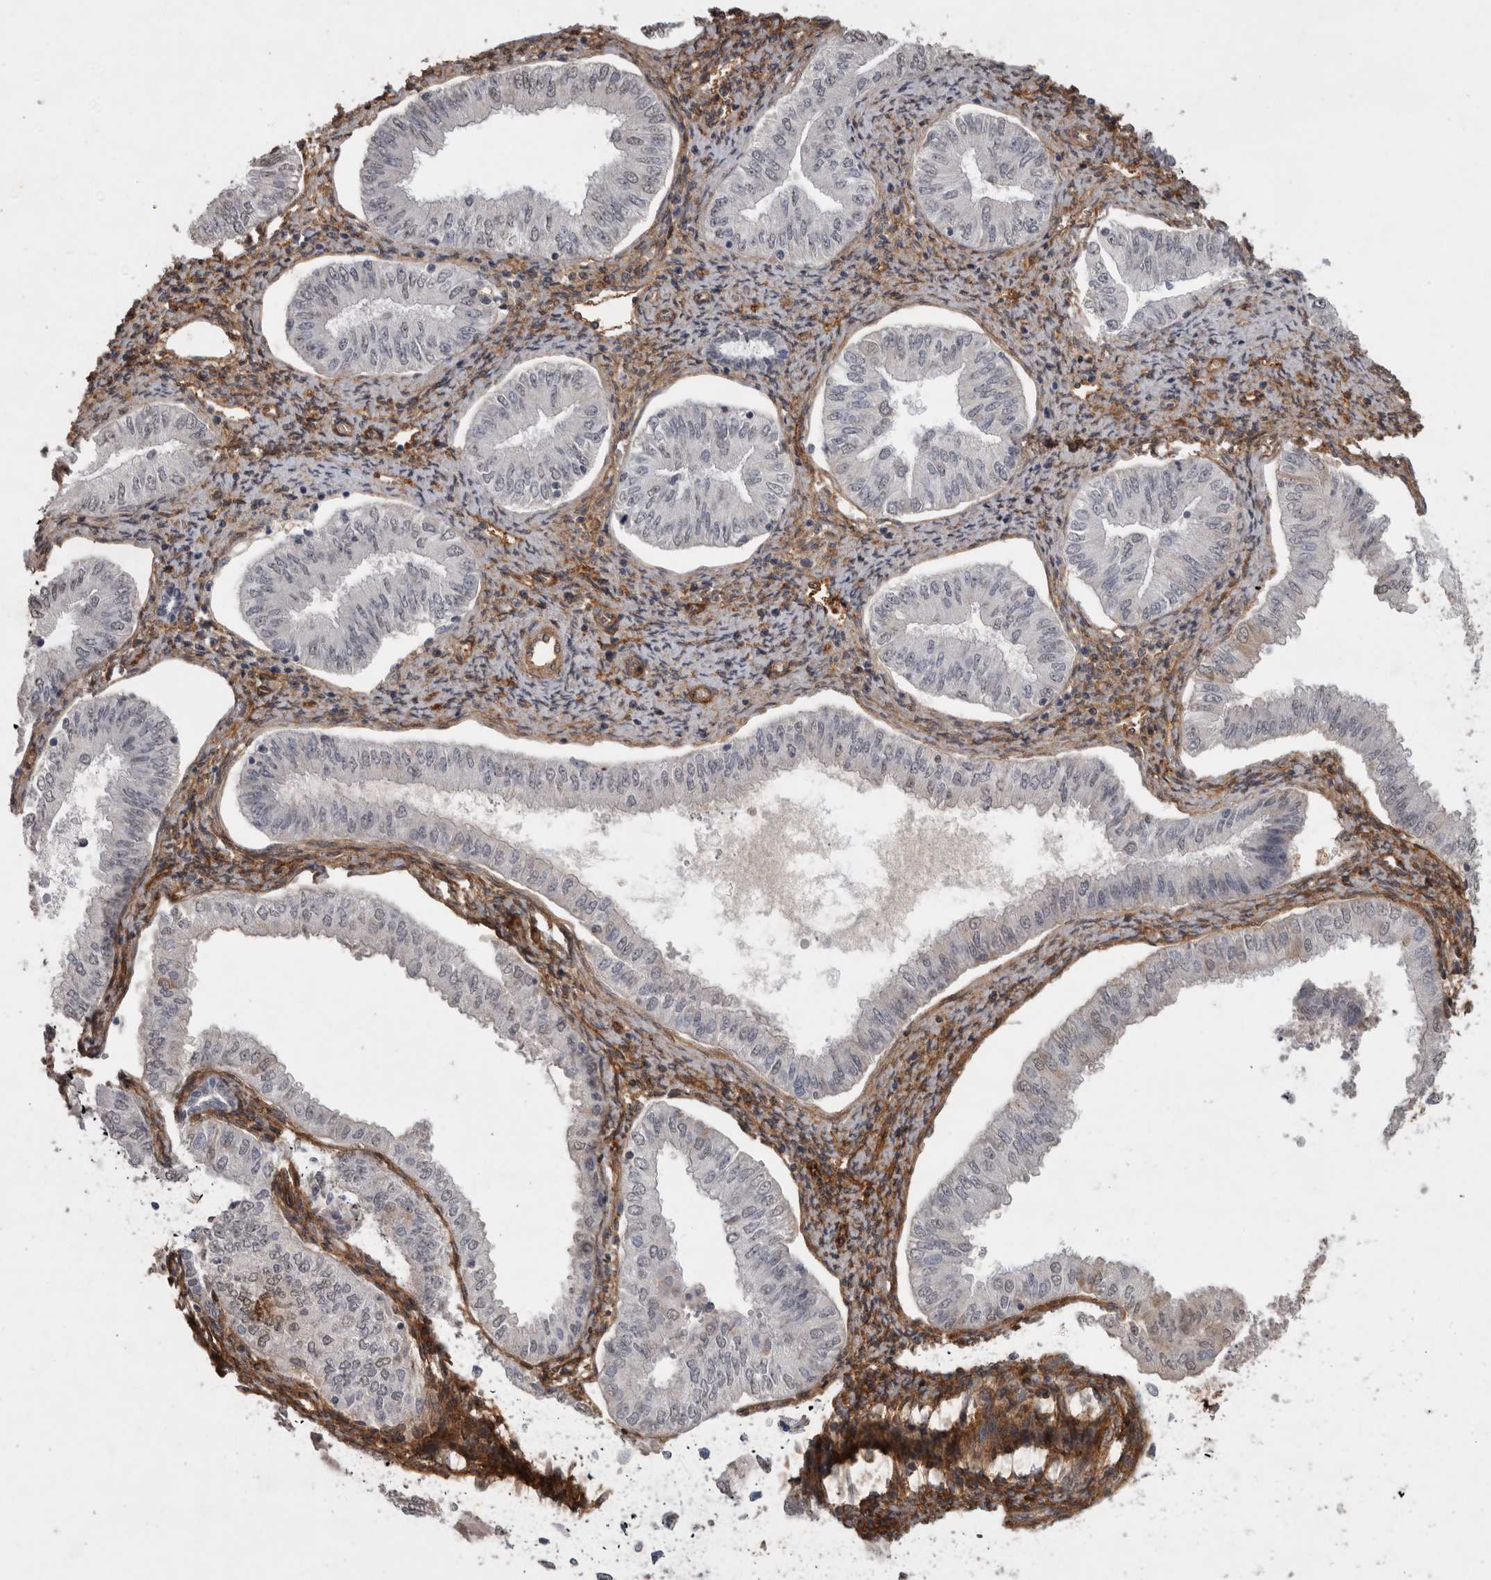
{"staining": {"intensity": "negative", "quantity": "none", "location": "none"}, "tissue": "endometrial cancer", "cell_type": "Tumor cells", "image_type": "cancer", "snomed": [{"axis": "morphology", "description": "Normal tissue, NOS"}, {"axis": "morphology", "description": "Adenocarcinoma, NOS"}, {"axis": "topography", "description": "Endometrium"}], "caption": "The histopathology image demonstrates no significant expression in tumor cells of adenocarcinoma (endometrial).", "gene": "RECK", "patient": {"sex": "female", "age": 53}}